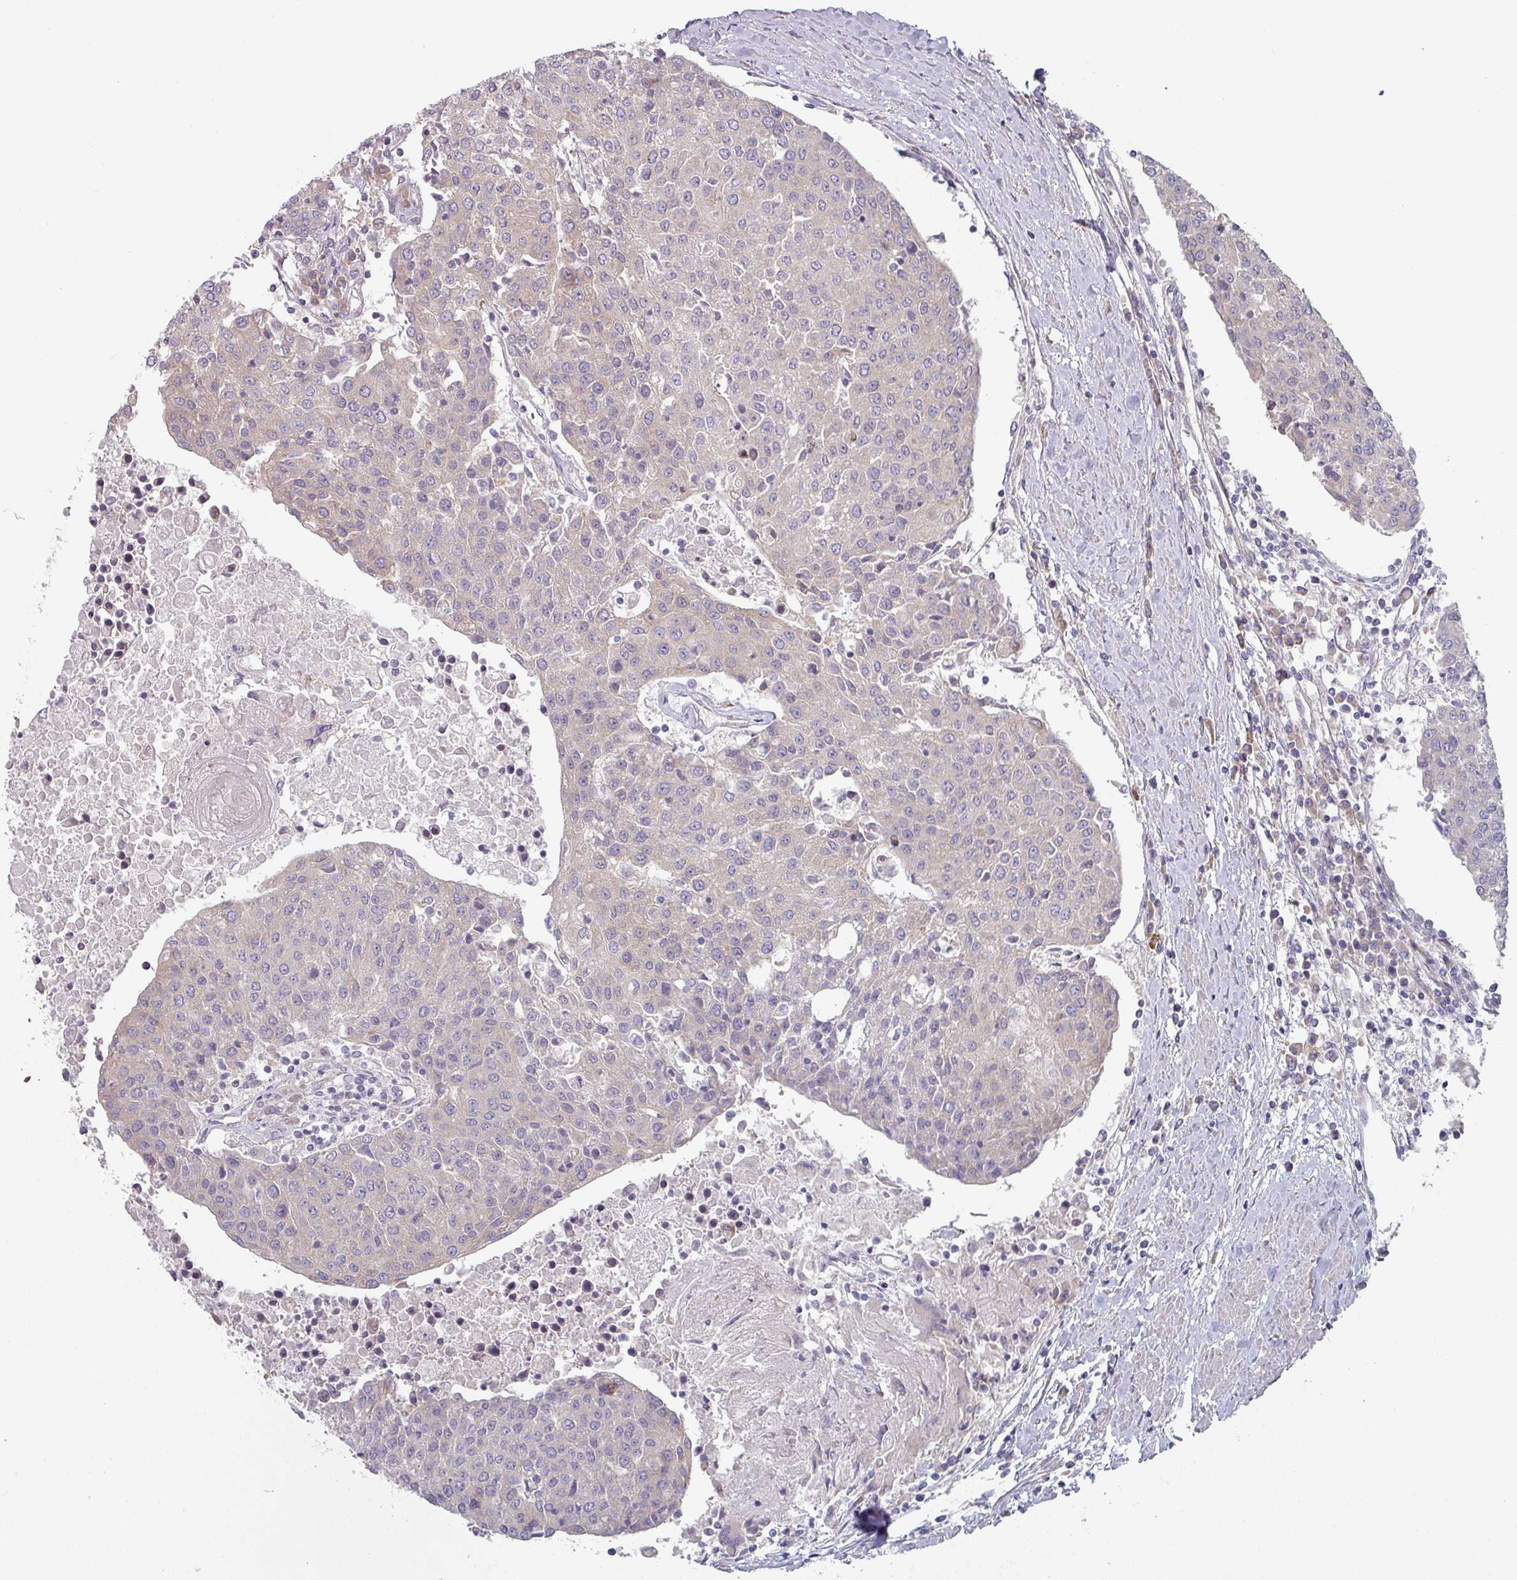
{"staining": {"intensity": "negative", "quantity": "none", "location": "none"}, "tissue": "urothelial cancer", "cell_type": "Tumor cells", "image_type": "cancer", "snomed": [{"axis": "morphology", "description": "Urothelial carcinoma, High grade"}, {"axis": "topography", "description": "Urinary bladder"}], "caption": "IHC of high-grade urothelial carcinoma displays no expression in tumor cells. (DAB (3,3'-diaminobenzidine) immunohistochemistry visualized using brightfield microscopy, high magnification).", "gene": "TAPT1", "patient": {"sex": "female", "age": 85}}